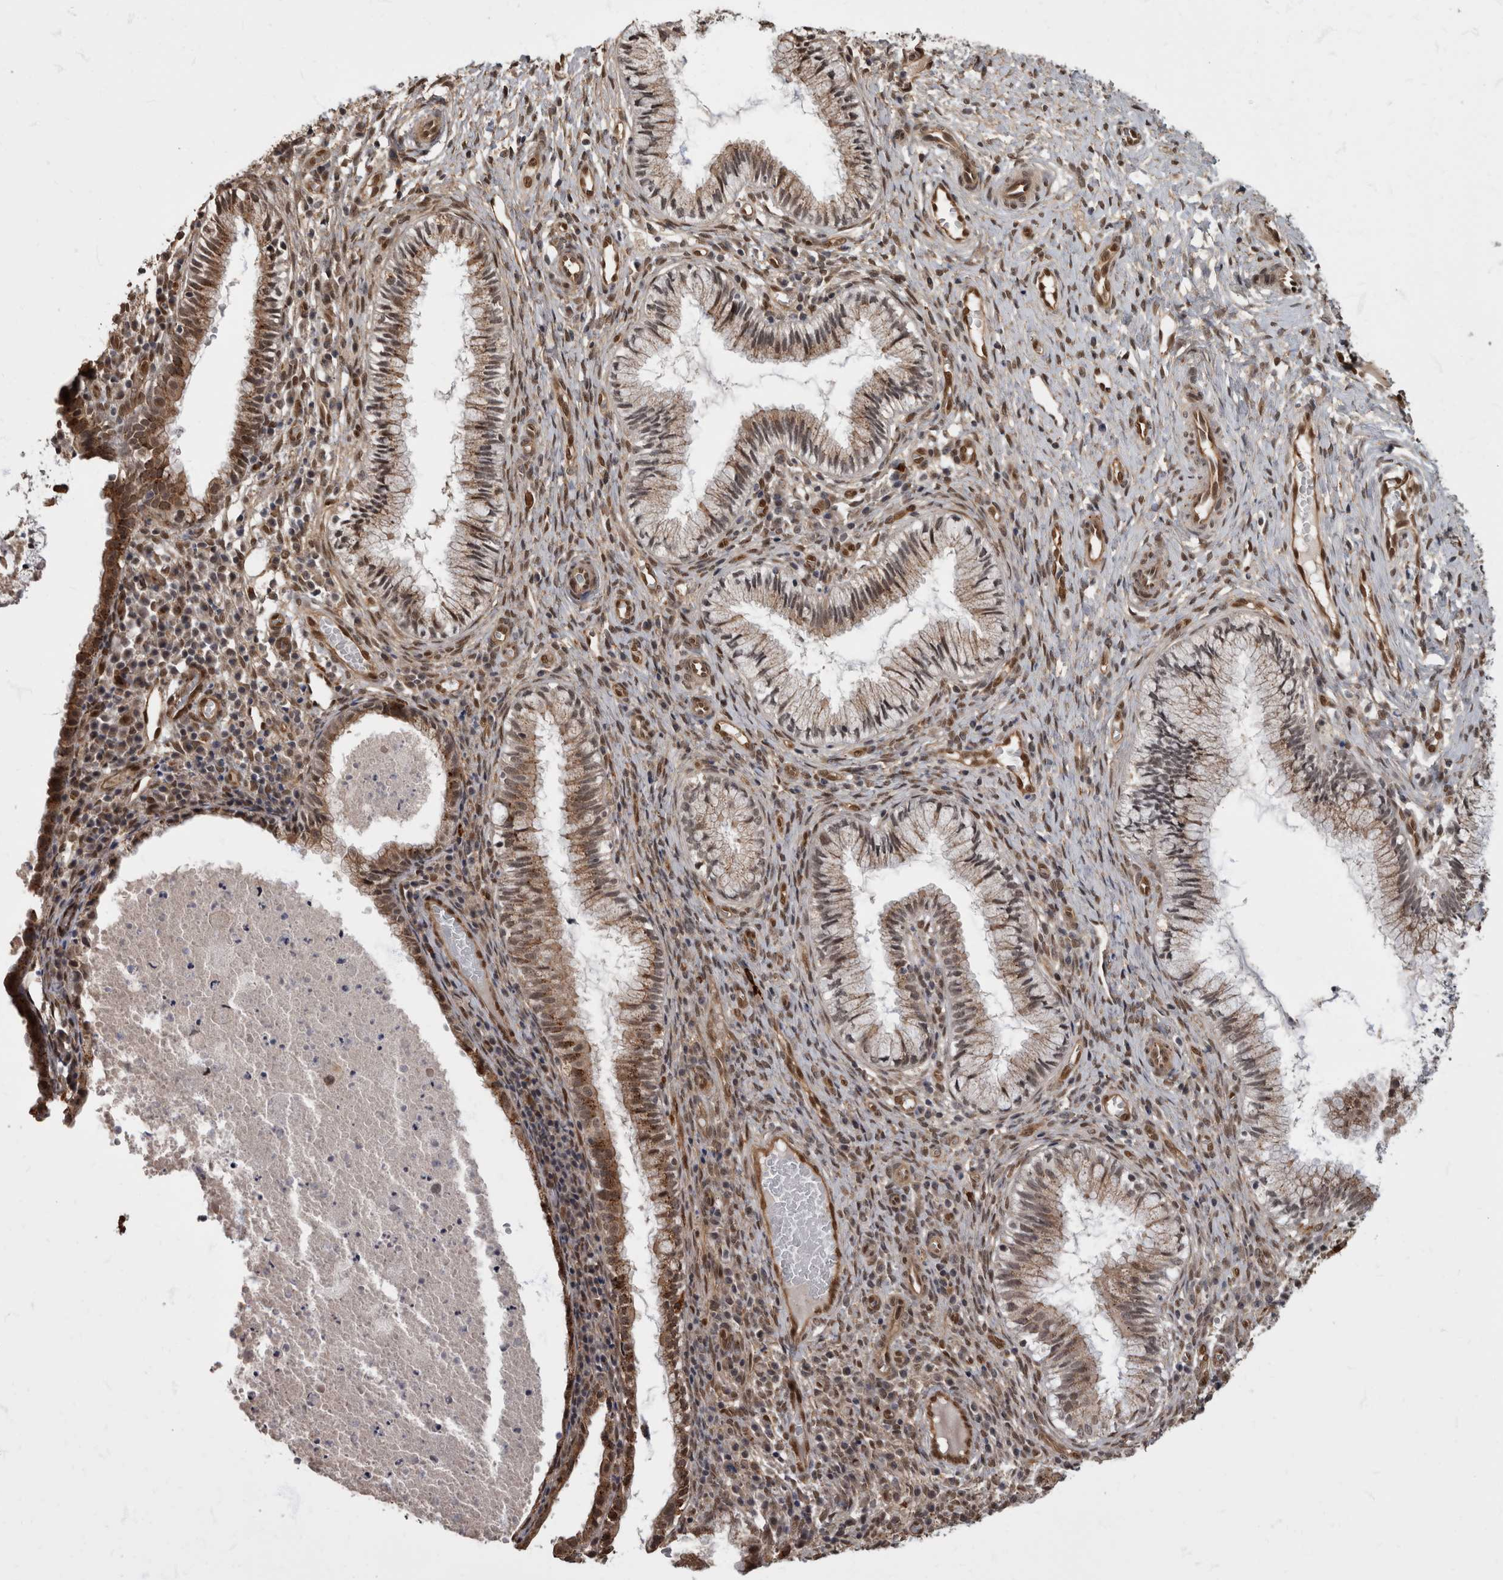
{"staining": {"intensity": "moderate", "quantity": ">75%", "location": "cytoplasmic/membranous,nuclear"}, "tissue": "cervix", "cell_type": "Glandular cells", "image_type": "normal", "snomed": [{"axis": "morphology", "description": "Normal tissue, NOS"}, {"axis": "topography", "description": "Cervix"}], "caption": "Brown immunohistochemical staining in unremarkable human cervix displays moderate cytoplasmic/membranous,nuclear staining in approximately >75% of glandular cells.", "gene": "AKT3", "patient": {"sex": "female", "age": 27}}